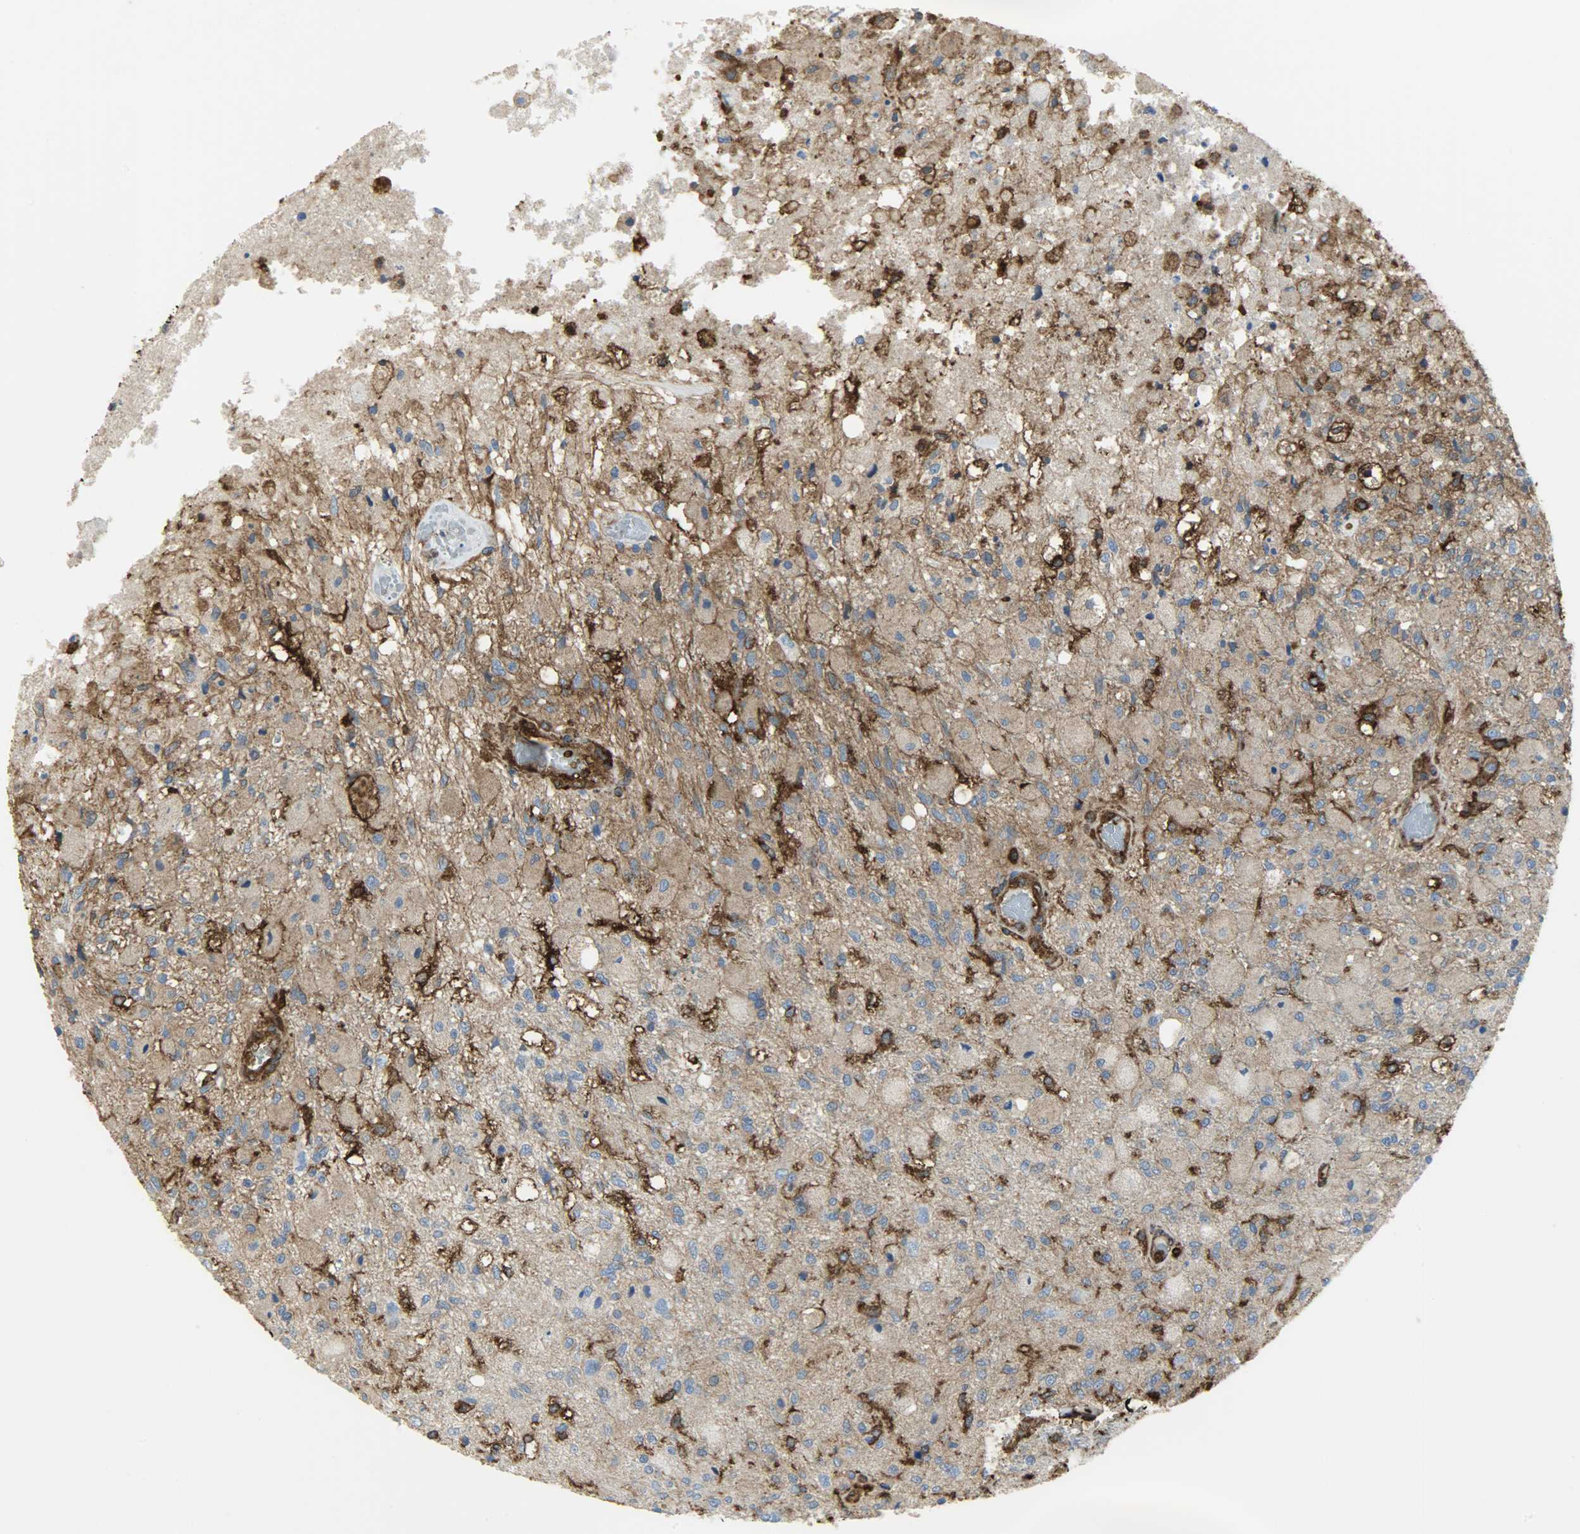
{"staining": {"intensity": "moderate", "quantity": ">75%", "location": "cytoplasmic/membranous"}, "tissue": "glioma", "cell_type": "Tumor cells", "image_type": "cancer", "snomed": [{"axis": "morphology", "description": "Normal tissue, NOS"}, {"axis": "morphology", "description": "Glioma, malignant, High grade"}, {"axis": "topography", "description": "Cerebral cortex"}], "caption": "The photomicrograph exhibits staining of malignant glioma (high-grade), revealing moderate cytoplasmic/membranous protein staining (brown color) within tumor cells.", "gene": "VASP", "patient": {"sex": "male", "age": 77}}